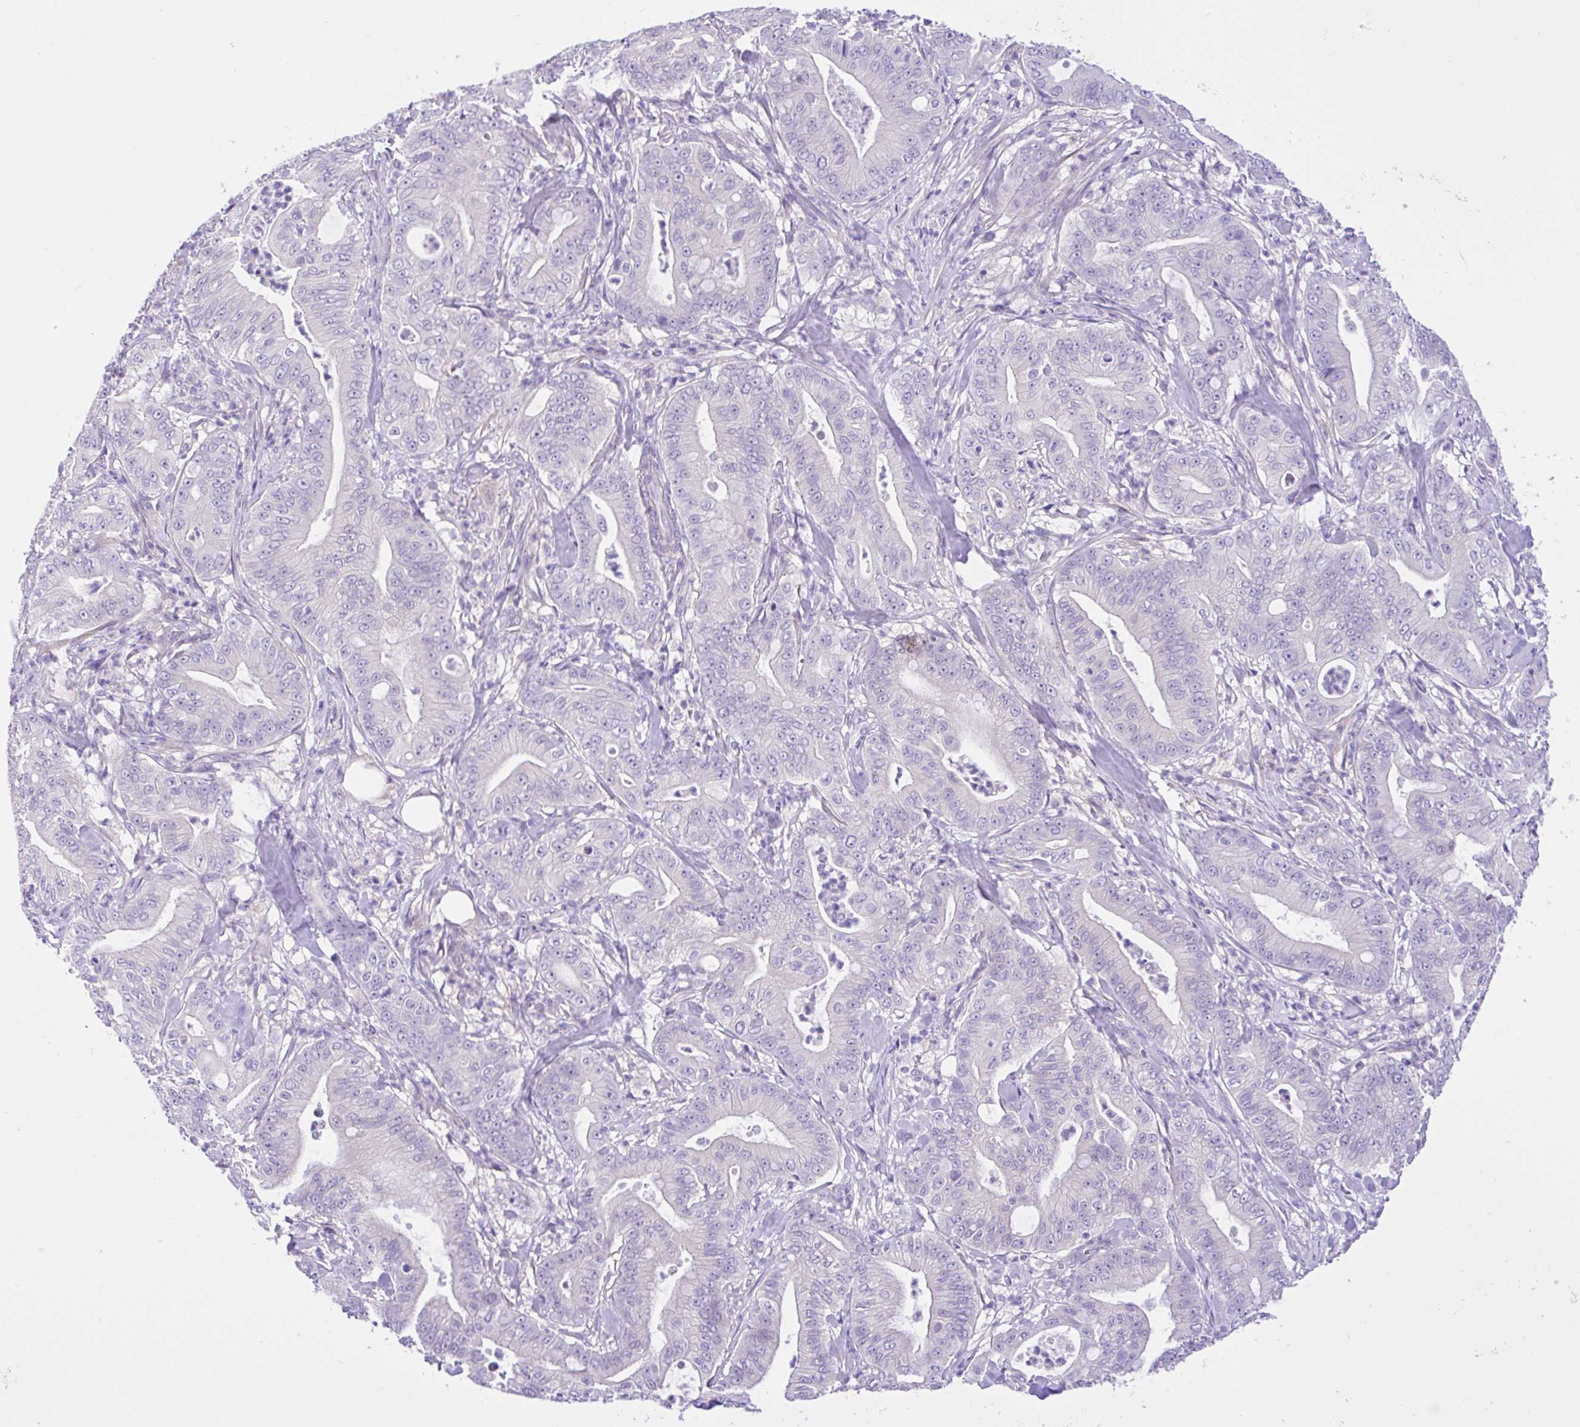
{"staining": {"intensity": "negative", "quantity": "none", "location": "none"}, "tissue": "pancreatic cancer", "cell_type": "Tumor cells", "image_type": "cancer", "snomed": [{"axis": "morphology", "description": "Adenocarcinoma, NOS"}, {"axis": "topography", "description": "Pancreas"}], "caption": "Tumor cells show no significant protein expression in pancreatic cancer (adenocarcinoma).", "gene": "ANO4", "patient": {"sex": "male", "age": 71}}